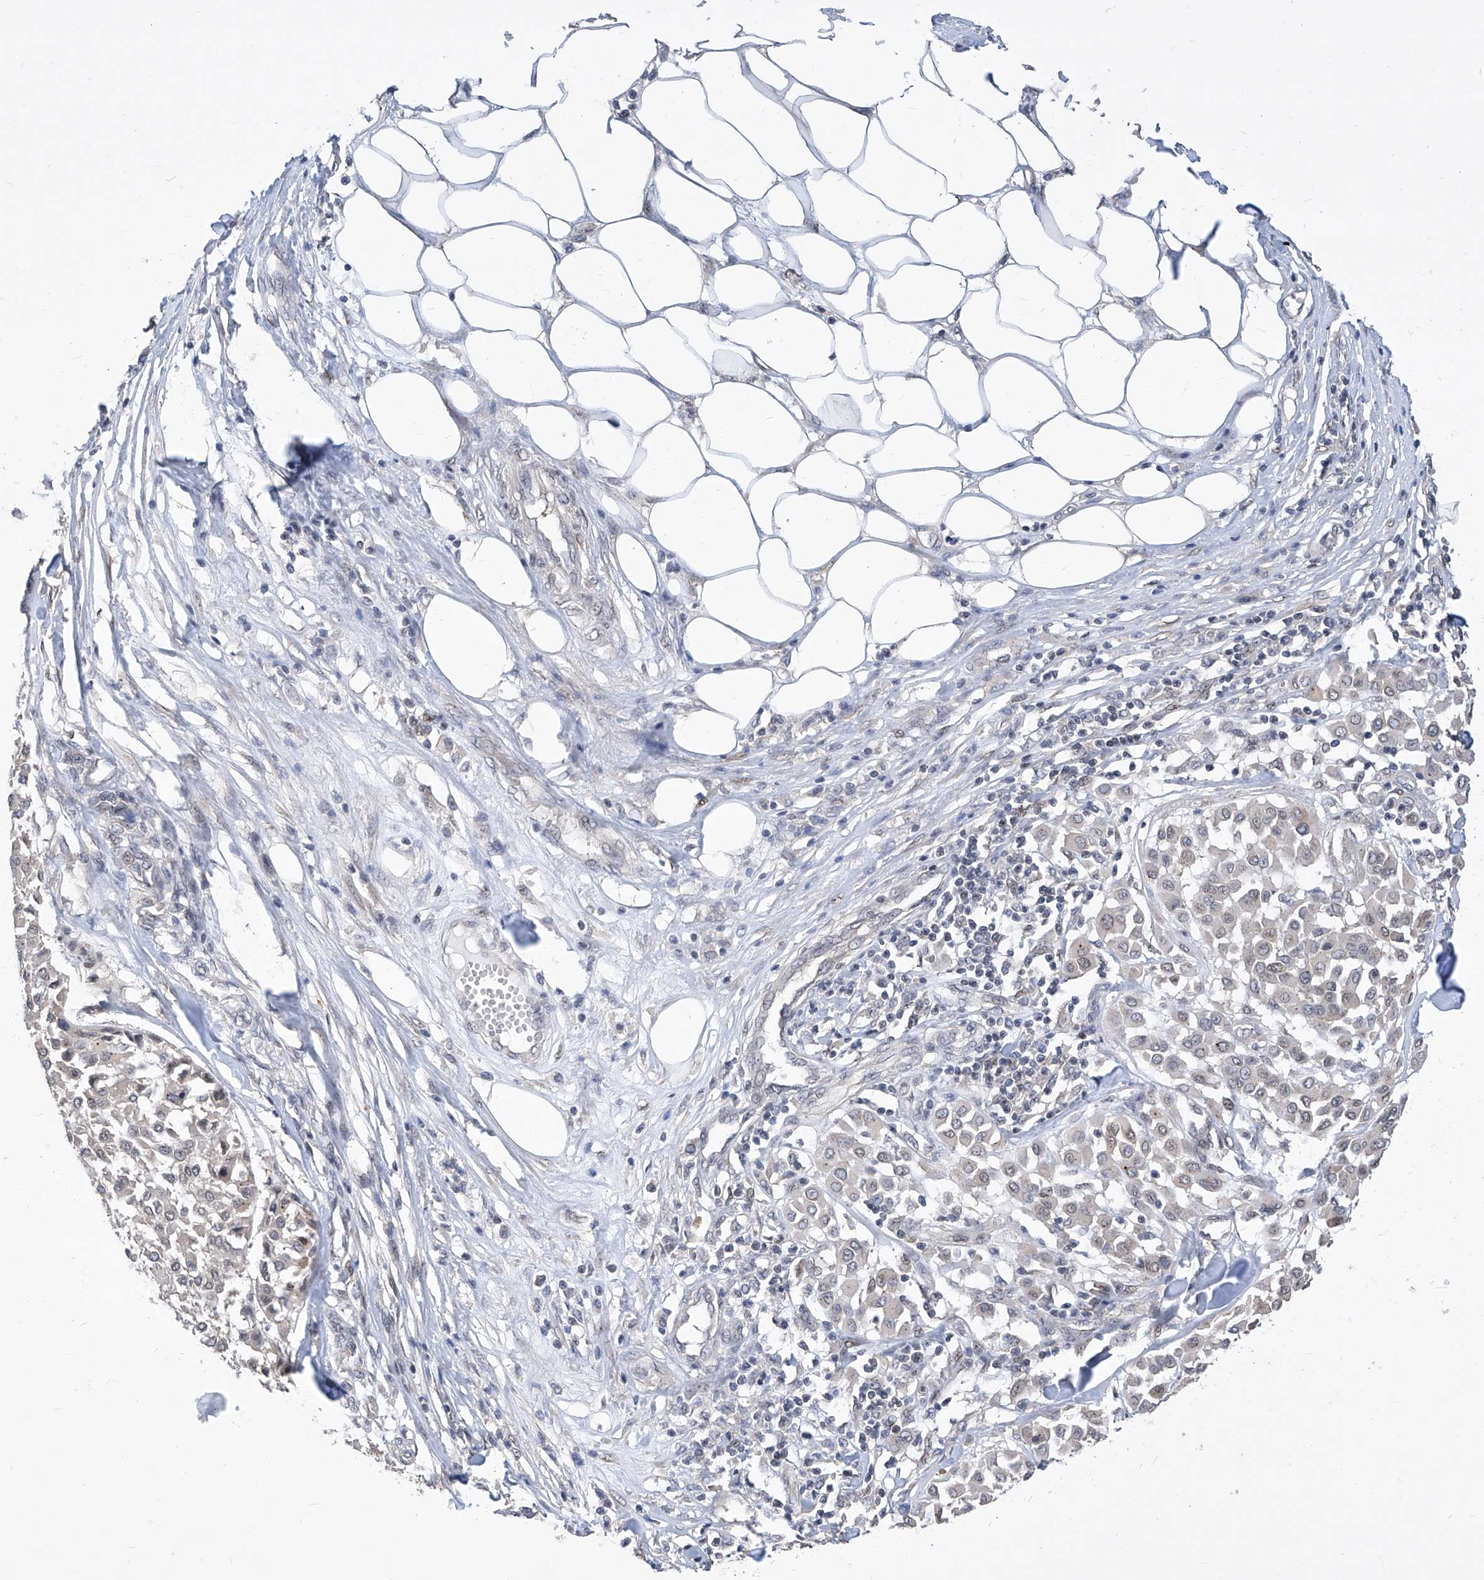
{"staining": {"intensity": "weak", "quantity": "<25%", "location": "nuclear"}, "tissue": "melanoma", "cell_type": "Tumor cells", "image_type": "cancer", "snomed": [{"axis": "morphology", "description": "Malignant melanoma, Metastatic site"}, {"axis": "topography", "description": "Soft tissue"}], "caption": "Immunohistochemistry (IHC) of human malignant melanoma (metastatic site) demonstrates no staining in tumor cells.", "gene": "CETN2", "patient": {"sex": "male", "age": 41}}